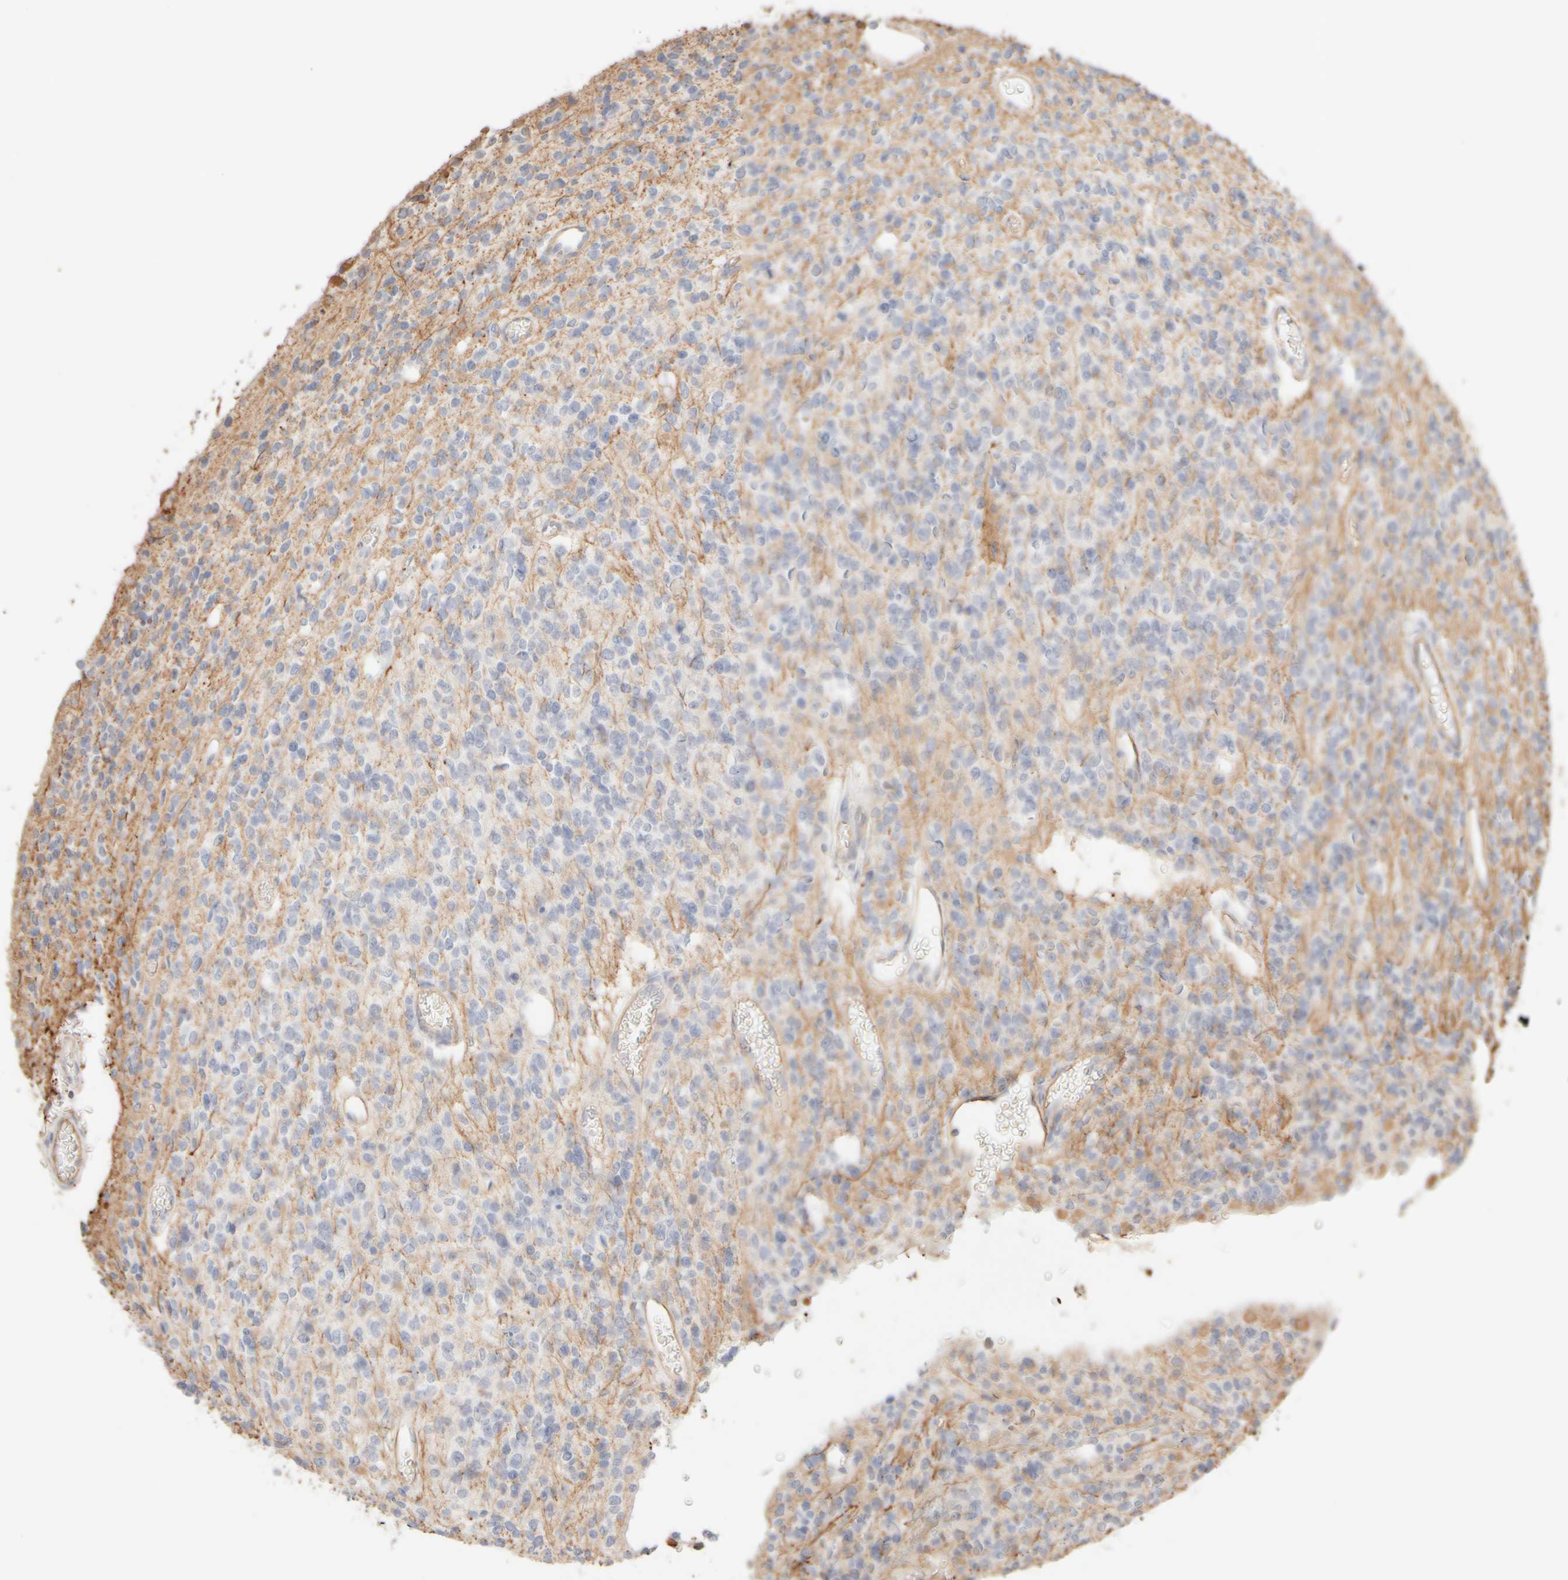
{"staining": {"intensity": "negative", "quantity": "none", "location": "none"}, "tissue": "glioma", "cell_type": "Tumor cells", "image_type": "cancer", "snomed": [{"axis": "morphology", "description": "Glioma, malignant, High grade"}, {"axis": "topography", "description": "Brain"}], "caption": "Tumor cells are negative for protein expression in human glioma.", "gene": "KRT15", "patient": {"sex": "male", "age": 34}}